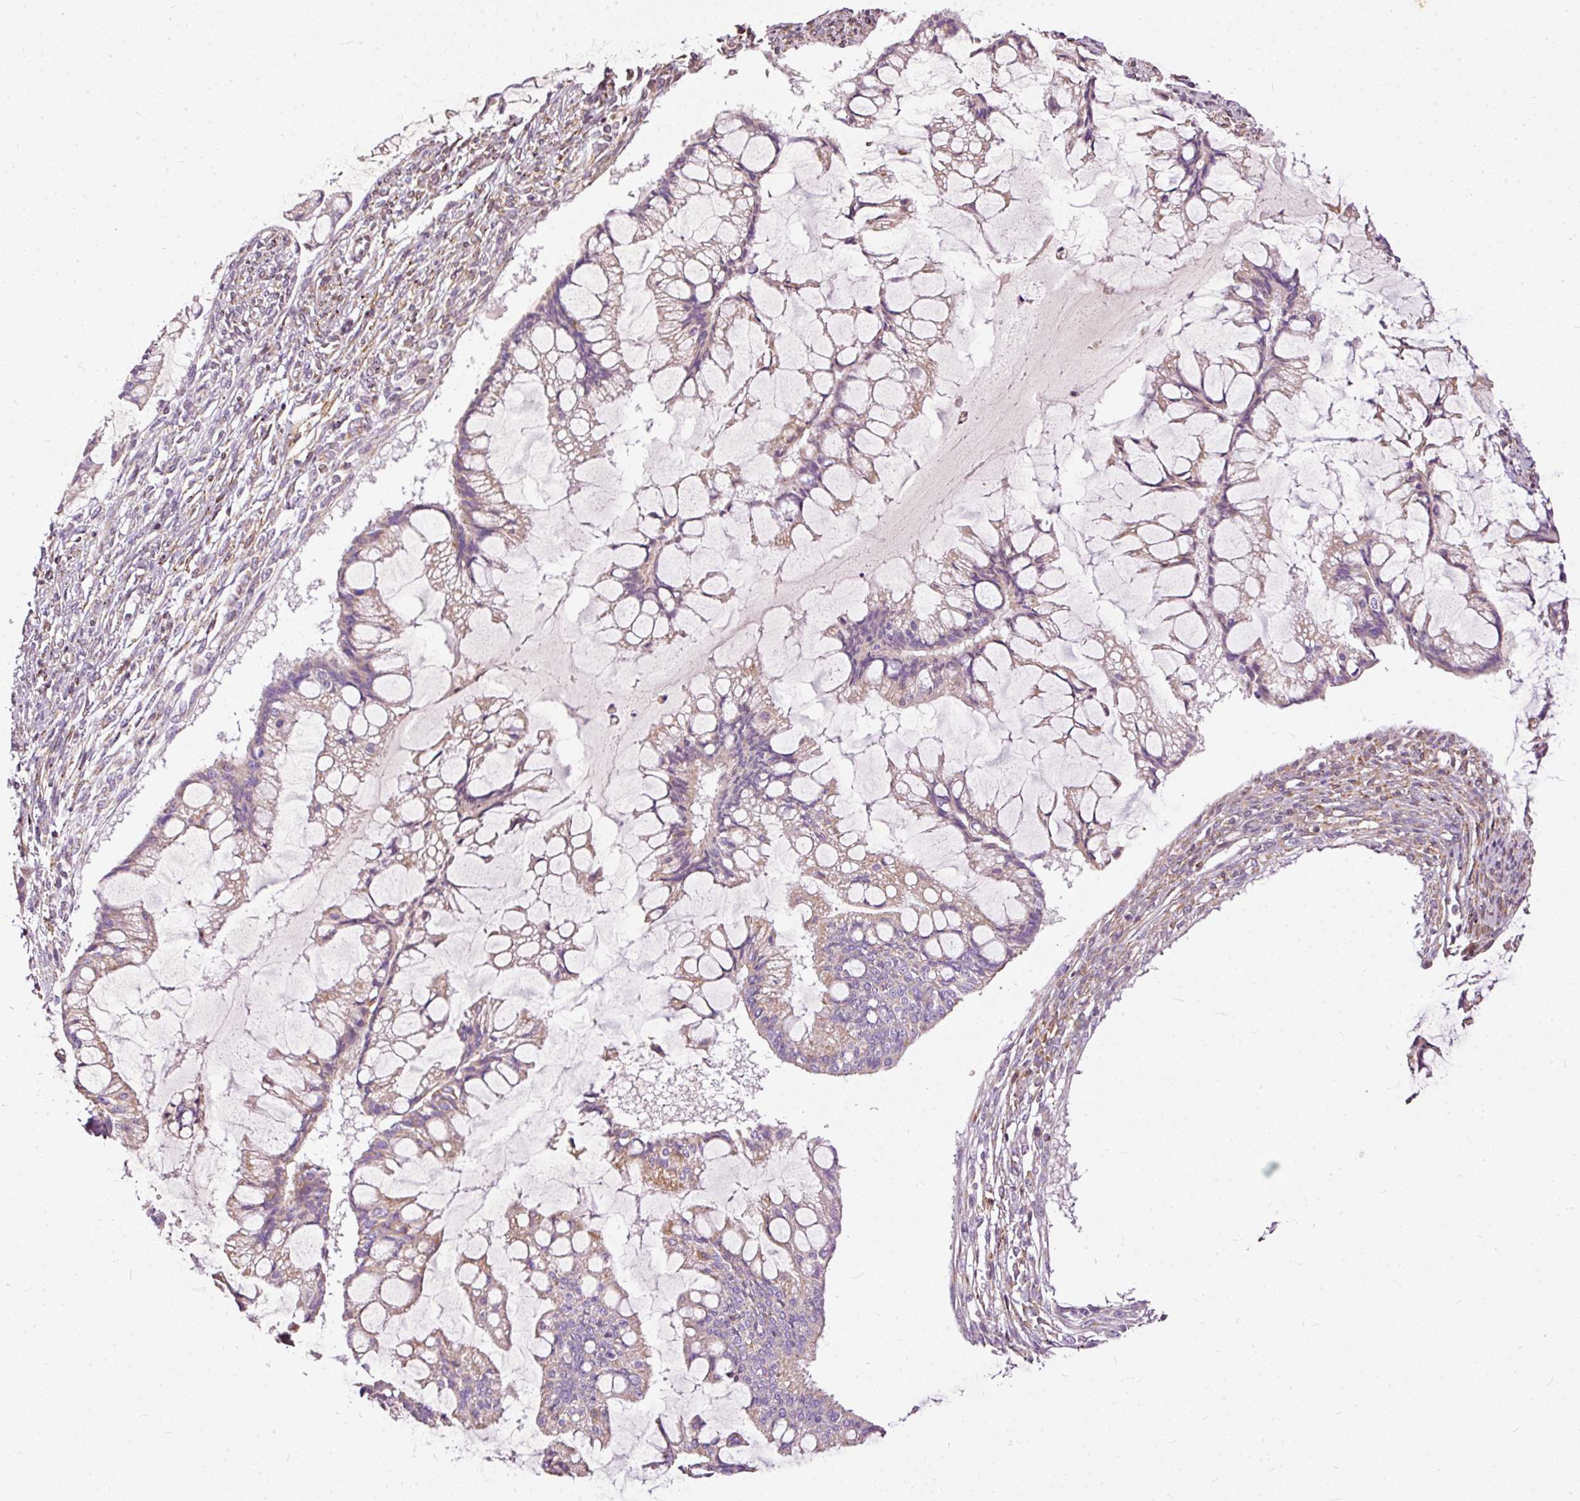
{"staining": {"intensity": "weak", "quantity": "<25%", "location": "cytoplasmic/membranous"}, "tissue": "ovarian cancer", "cell_type": "Tumor cells", "image_type": "cancer", "snomed": [{"axis": "morphology", "description": "Cystadenocarcinoma, mucinous, NOS"}, {"axis": "topography", "description": "Ovary"}], "caption": "Ovarian mucinous cystadenocarcinoma was stained to show a protein in brown. There is no significant positivity in tumor cells.", "gene": "PAQR9", "patient": {"sex": "female", "age": 73}}